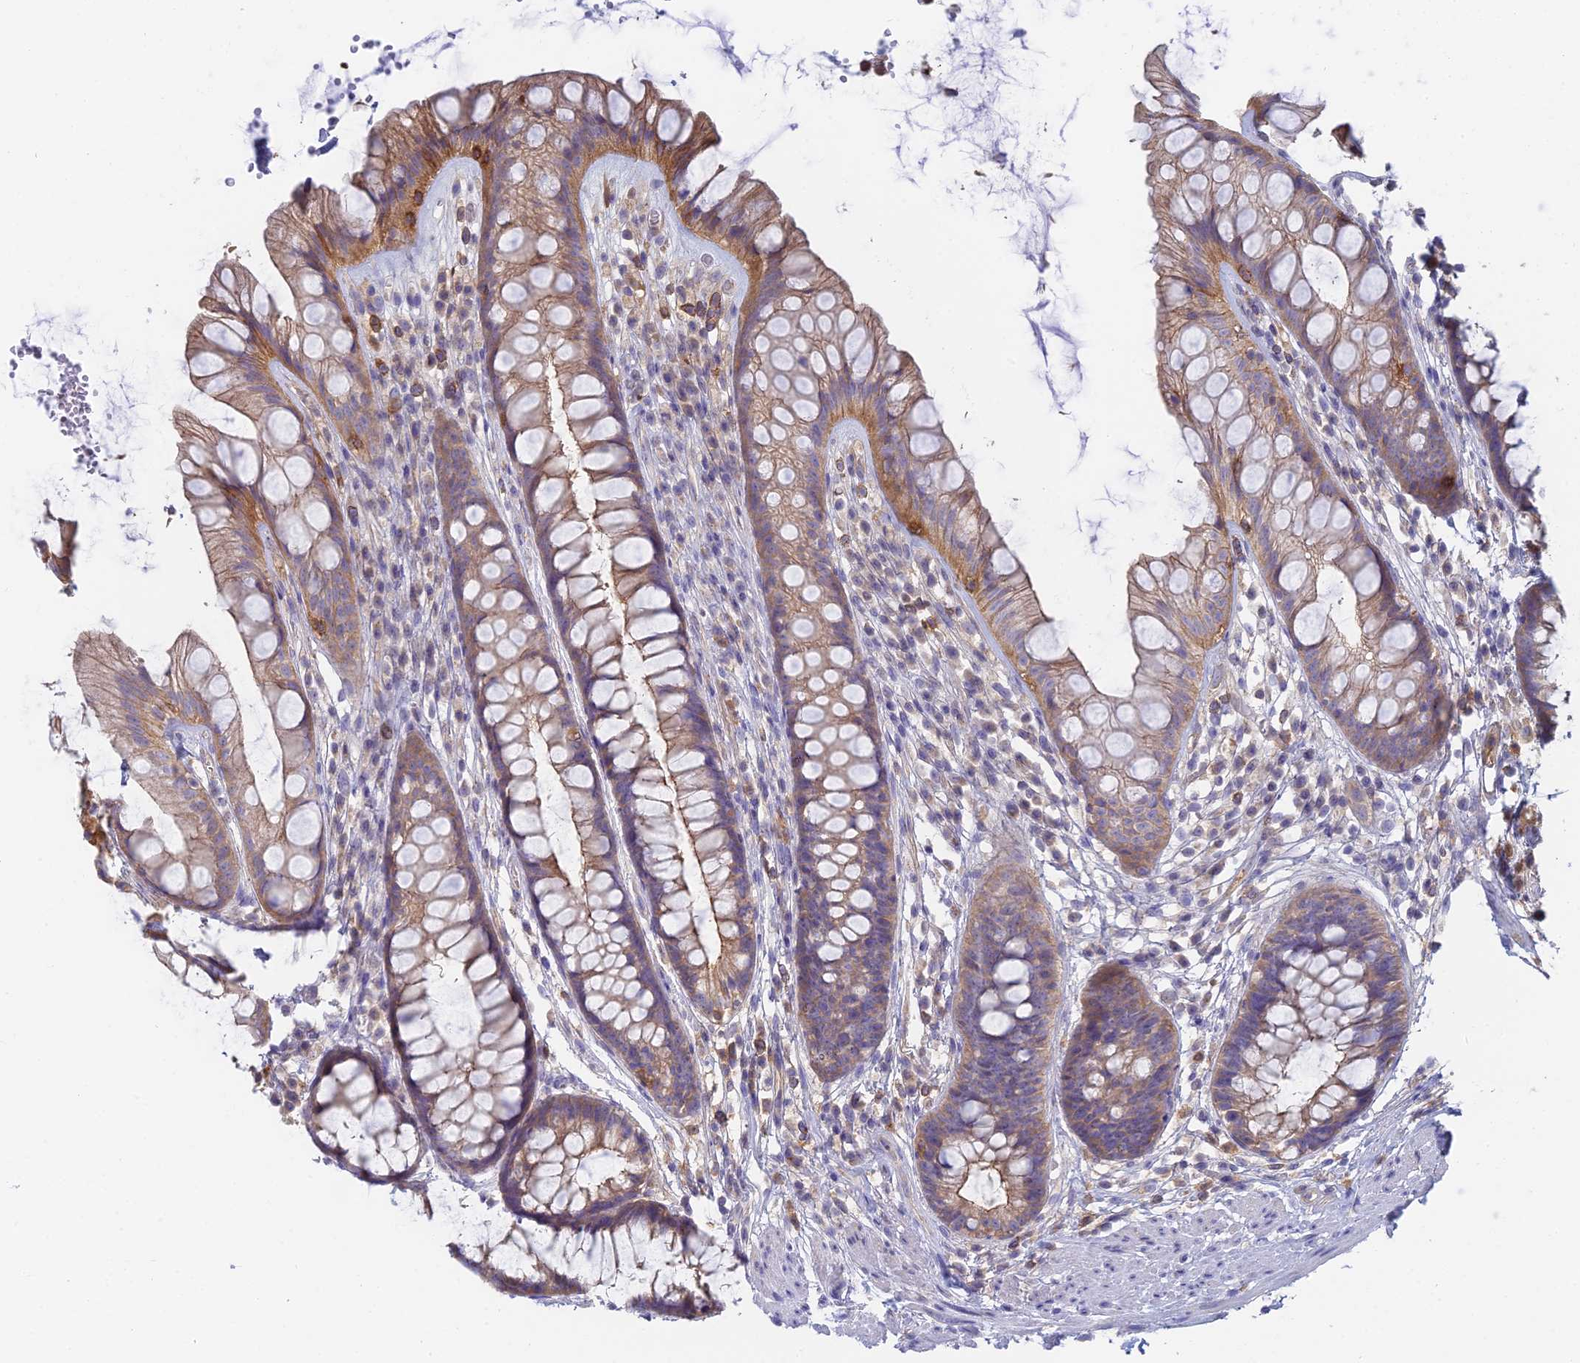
{"staining": {"intensity": "moderate", "quantity": "25%-75%", "location": "cytoplasmic/membranous"}, "tissue": "rectum", "cell_type": "Glandular cells", "image_type": "normal", "snomed": [{"axis": "morphology", "description": "Normal tissue, NOS"}, {"axis": "topography", "description": "Rectum"}], "caption": "Immunohistochemistry (IHC) histopathology image of unremarkable rectum stained for a protein (brown), which shows medium levels of moderate cytoplasmic/membranous positivity in about 25%-75% of glandular cells.", "gene": "STRN4", "patient": {"sex": "male", "age": 74}}